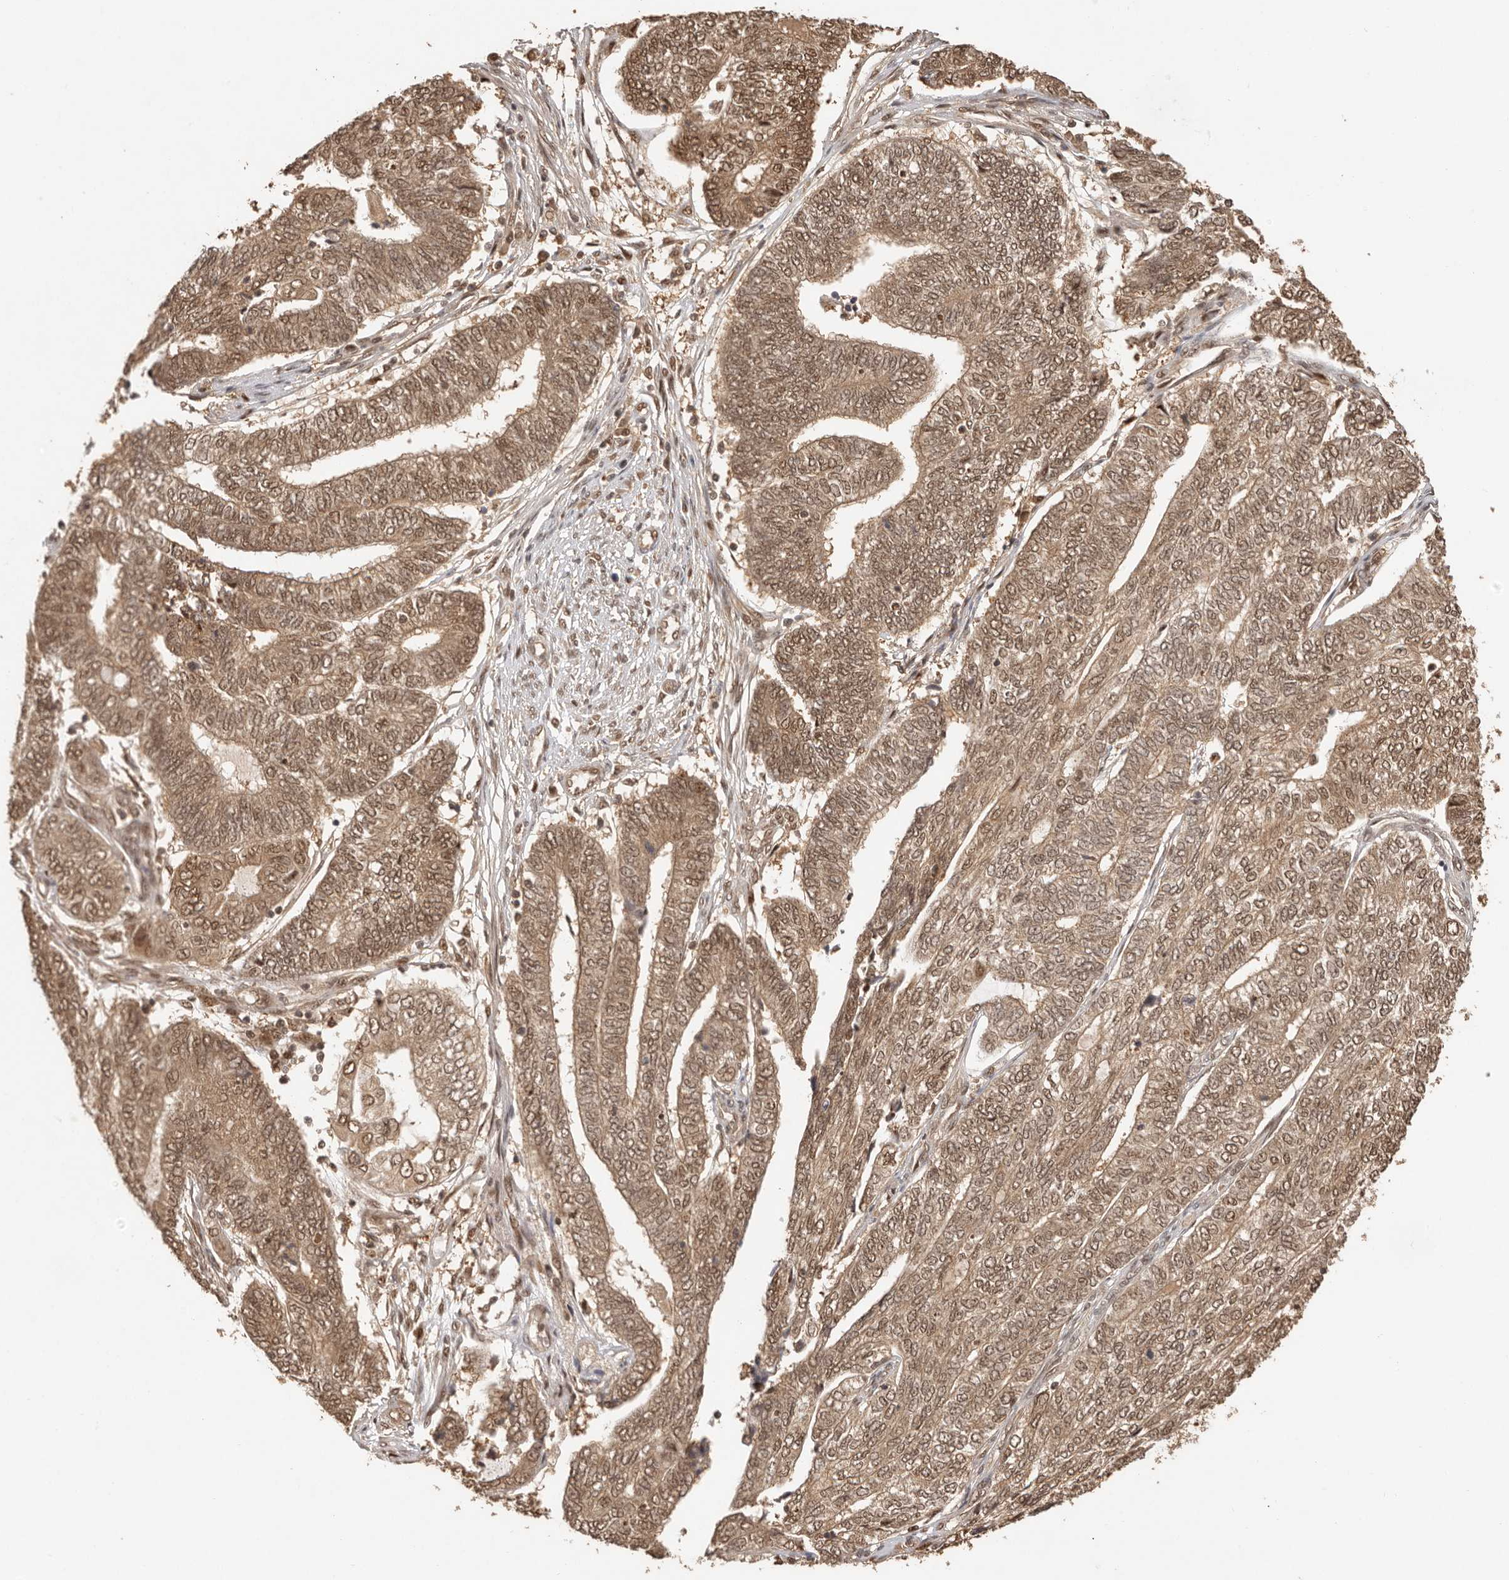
{"staining": {"intensity": "moderate", "quantity": ">75%", "location": "cytoplasmic/membranous,nuclear"}, "tissue": "endometrial cancer", "cell_type": "Tumor cells", "image_type": "cancer", "snomed": [{"axis": "morphology", "description": "Adenocarcinoma, NOS"}, {"axis": "topography", "description": "Uterus"}, {"axis": "topography", "description": "Endometrium"}], "caption": "Moderate cytoplasmic/membranous and nuclear expression for a protein is appreciated in about >75% of tumor cells of adenocarcinoma (endometrial) using immunohistochemistry.", "gene": "PSMA5", "patient": {"sex": "female", "age": 70}}